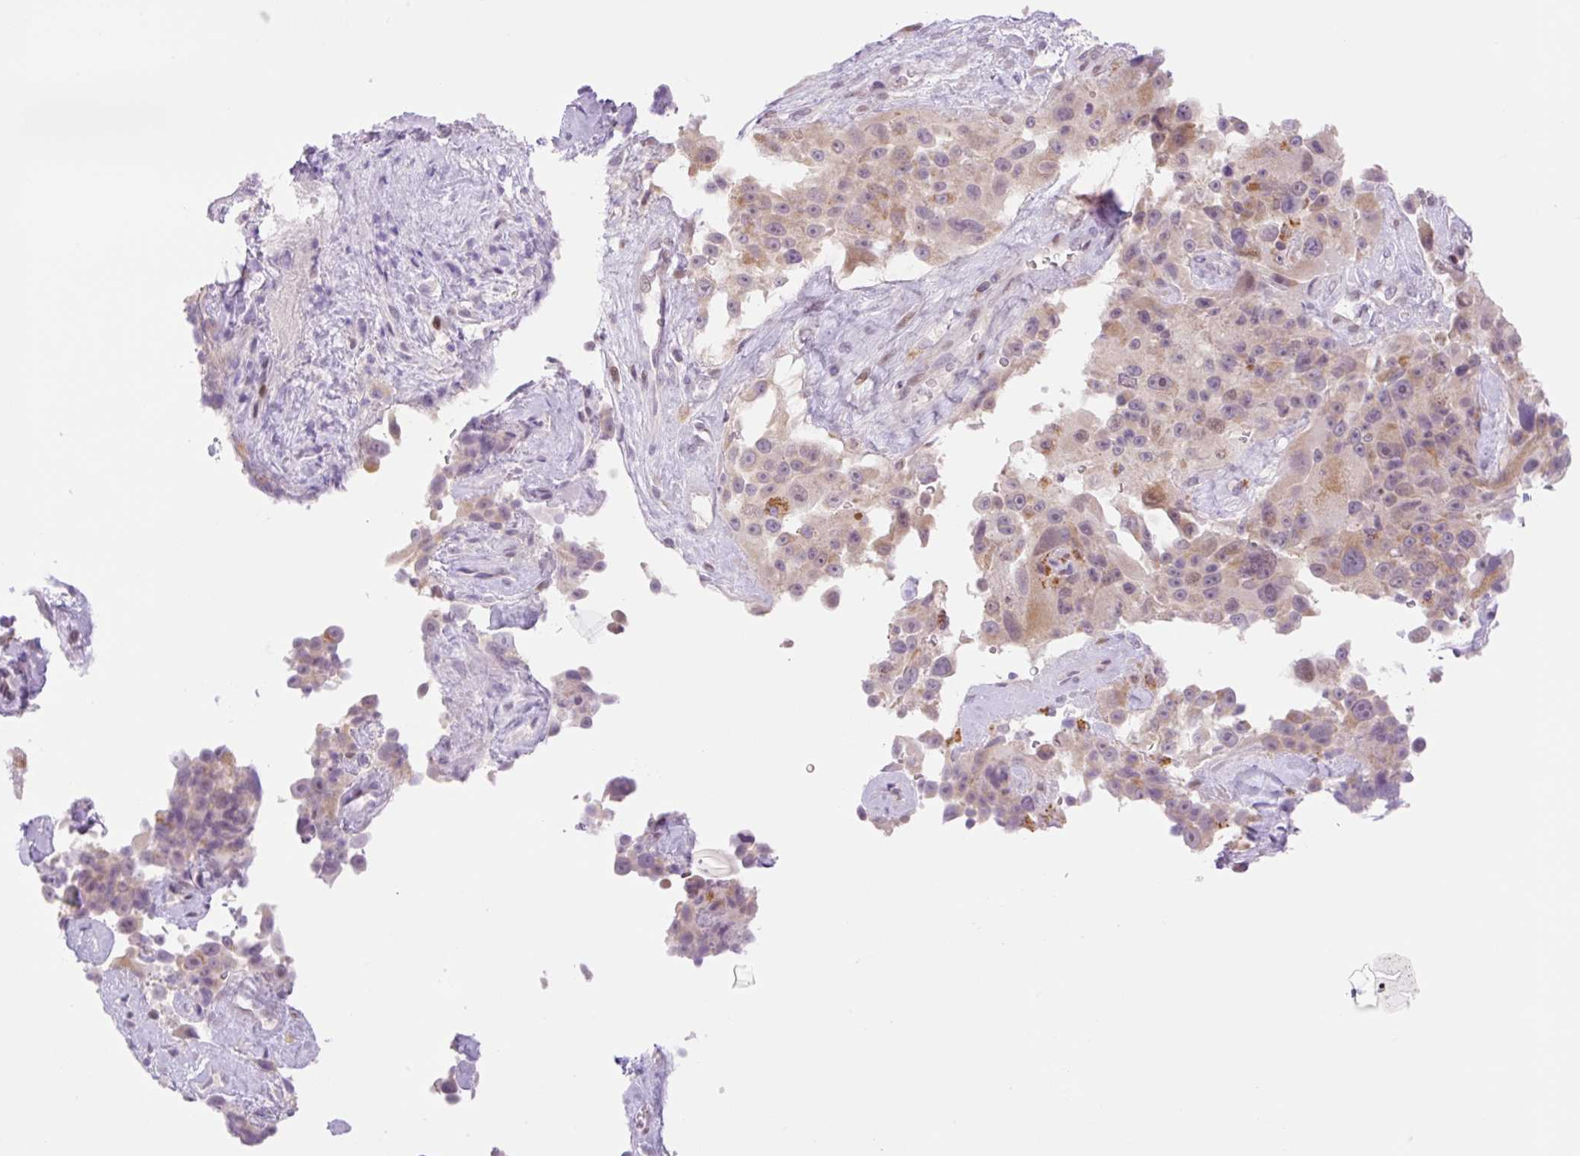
{"staining": {"intensity": "weak", "quantity": ">75%", "location": "cytoplasmic/membranous"}, "tissue": "melanoma", "cell_type": "Tumor cells", "image_type": "cancer", "snomed": [{"axis": "morphology", "description": "Malignant melanoma, Metastatic site"}, {"axis": "topography", "description": "Lymph node"}], "caption": "An image showing weak cytoplasmic/membranous positivity in approximately >75% of tumor cells in malignant melanoma (metastatic site), as visualized by brown immunohistochemical staining.", "gene": "SPRYD4", "patient": {"sex": "male", "age": 62}}